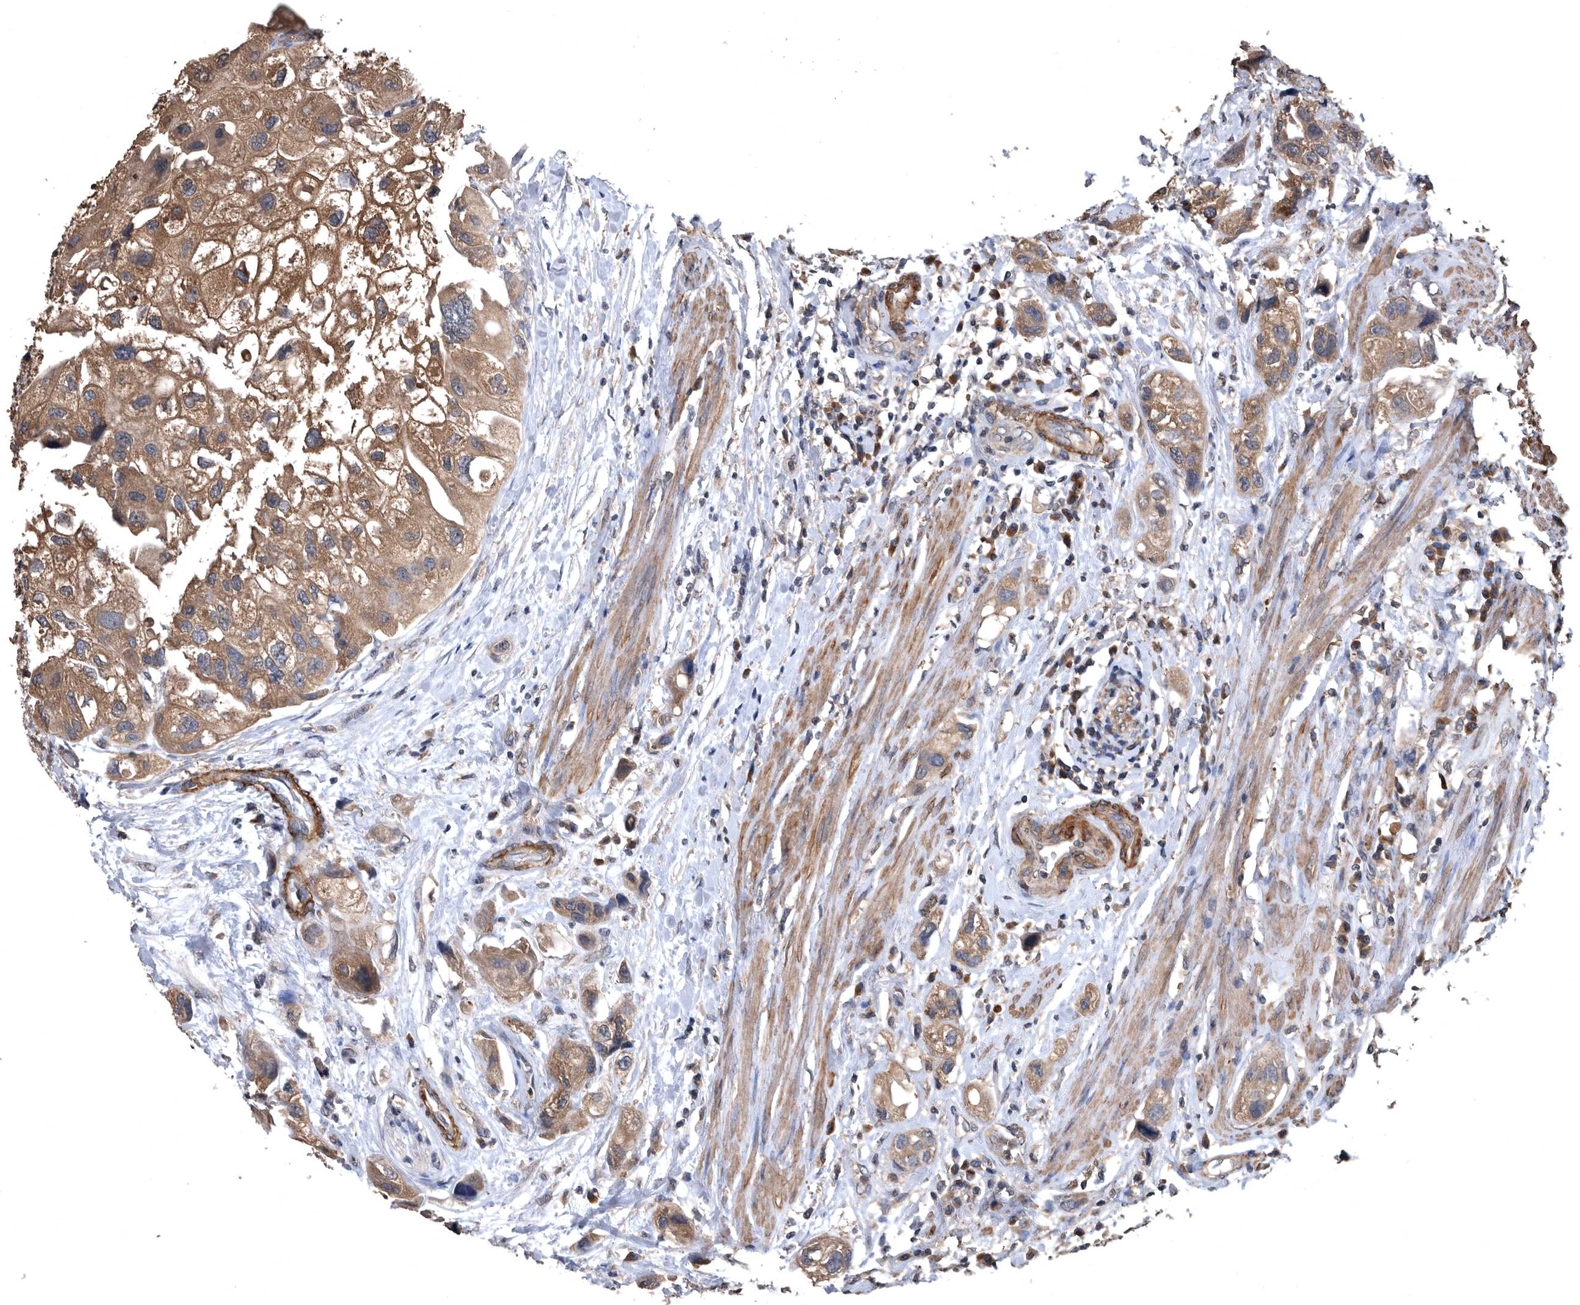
{"staining": {"intensity": "moderate", "quantity": ">75%", "location": "cytoplasmic/membranous"}, "tissue": "urothelial cancer", "cell_type": "Tumor cells", "image_type": "cancer", "snomed": [{"axis": "morphology", "description": "Urothelial carcinoma, High grade"}, {"axis": "topography", "description": "Urinary bladder"}], "caption": "The immunohistochemical stain shows moderate cytoplasmic/membranous staining in tumor cells of high-grade urothelial carcinoma tissue.", "gene": "NRBP1", "patient": {"sex": "female", "age": 64}}